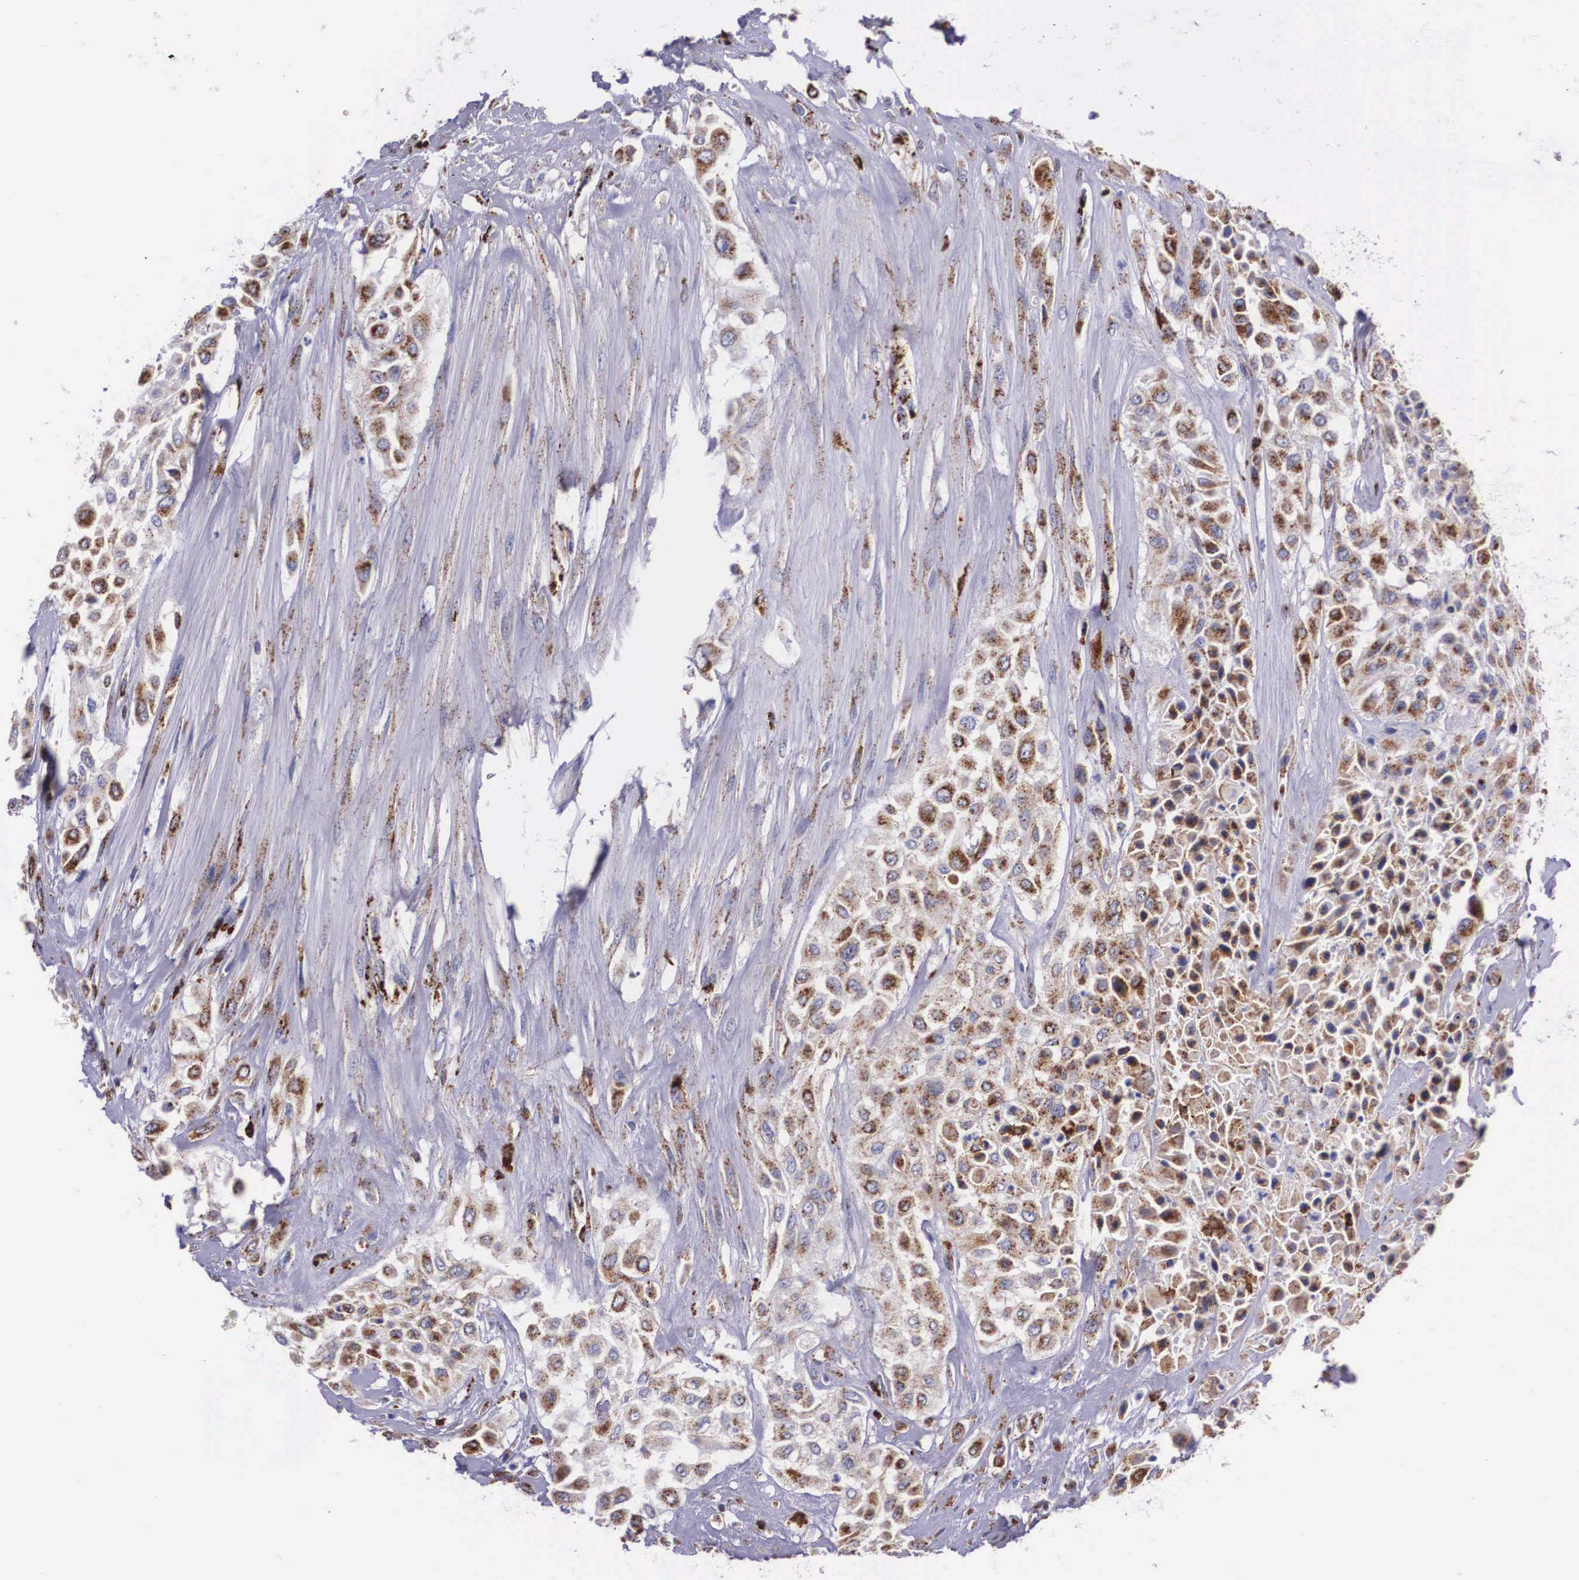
{"staining": {"intensity": "moderate", "quantity": ">75%", "location": "cytoplasmic/membranous"}, "tissue": "urothelial cancer", "cell_type": "Tumor cells", "image_type": "cancer", "snomed": [{"axis": "morphology", "description": "Urothelial carcinoma, High grade"}, {"axis": "topography", "description": "Urinary bladder"}], "caption": "High-grade urothelial carcinoma stained with immunohistochemistry shows moderate cytoplasmic/membranous staining in approximately >75% of tumor cells.", "gene": "NAGA", "patient": {"sex": "male", "age": 57}}